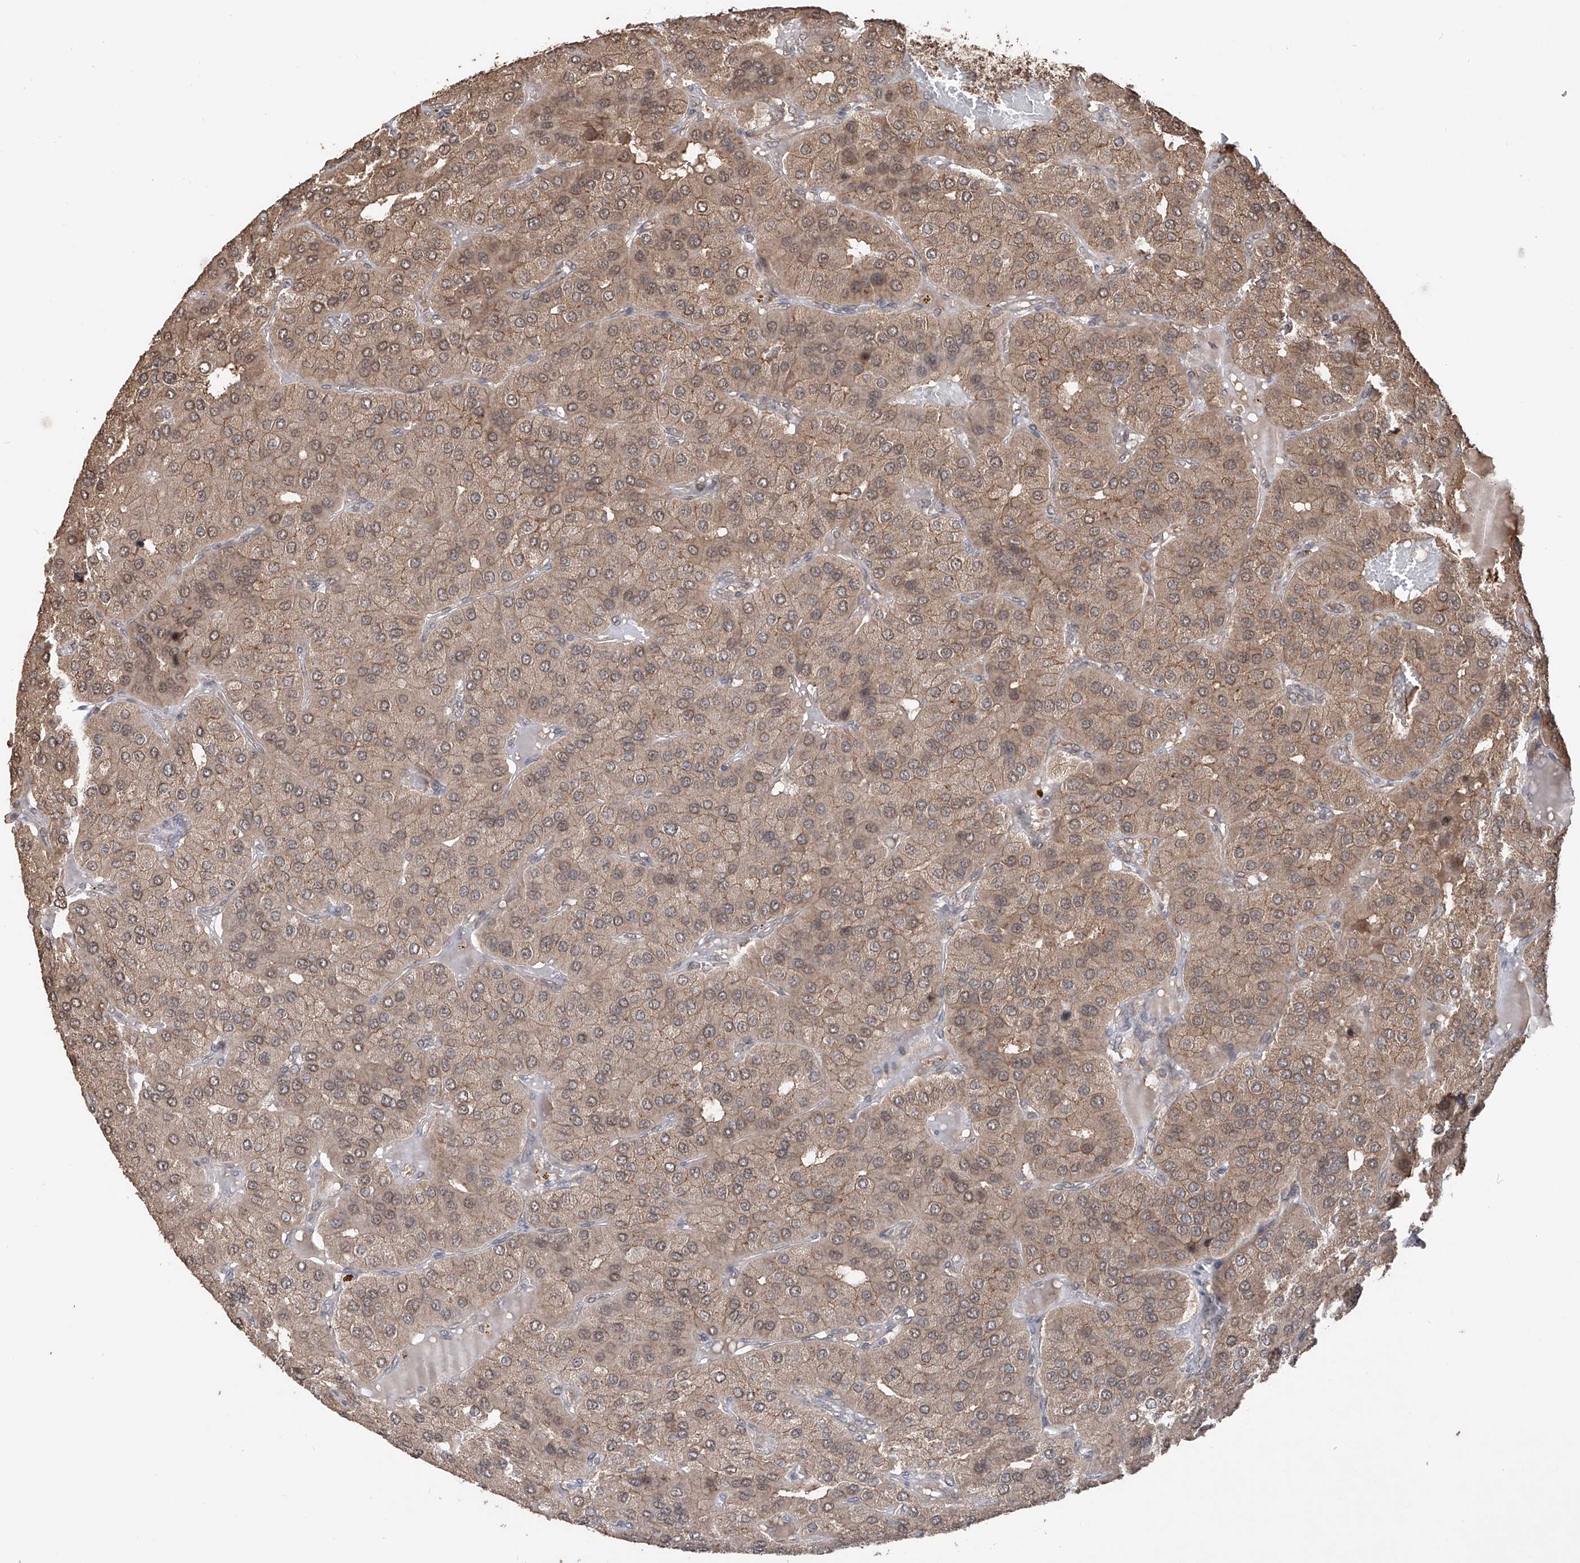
{"staining": {"intensity": "moderate", "quantity": ">75%", "location": "cytoplasmic/membranous"}, "tissue": "parathyroid gland", "cell_type": "Glandular cells", "image_type": "normal", "snomed": [{"axis": "morphology", "description": "Normal tissue, NOS"}, {"axis": "morphology", "description": "Adenoma, NOS"}, {"axis": "topography", "description": "Parathyroid gland"}], "caption": "About >75% of glandular cells in normal parathyroid gland display moderate cytoplasmic/membranous protein staining as visualized by brown immunohistochemical staining.", "gene": "FAM135A", "patient": {"sex": "female", "age": 86}}